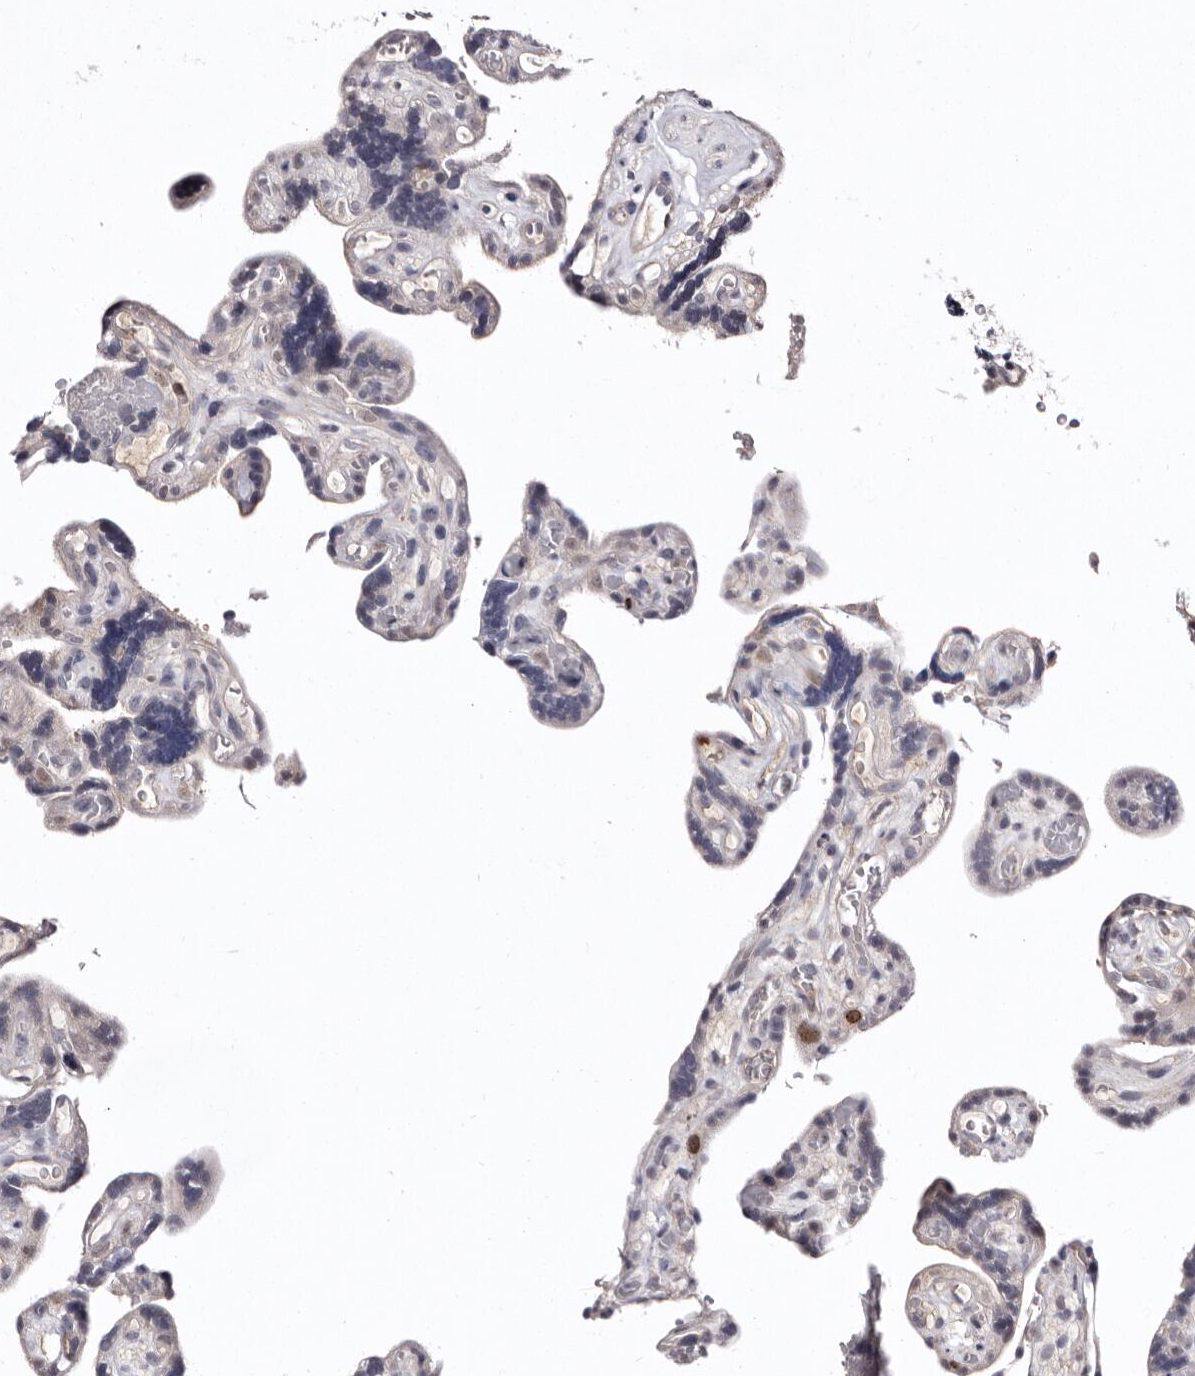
{"staining": {"intensity": "weak", "quantity": "<25%", "location": "nuclear"}, "tissue": "placenta", "cell_type": "Decidual cells", "image_type": "normal", "snomed": [{"axis": "morphology", "description": "Normal tissue, NOS"}, {"axis": "topography", "description": "Placenta"}], "caption": "There is no significant expression in decidual cells of placenta. Brightfield microscopy of immunohistochemistry stained with DAB (brown) and hematoxylin (blue), captured at high magnification.", "gene": "CDCA8", "patient": {"sex": "female", "age": 30}}